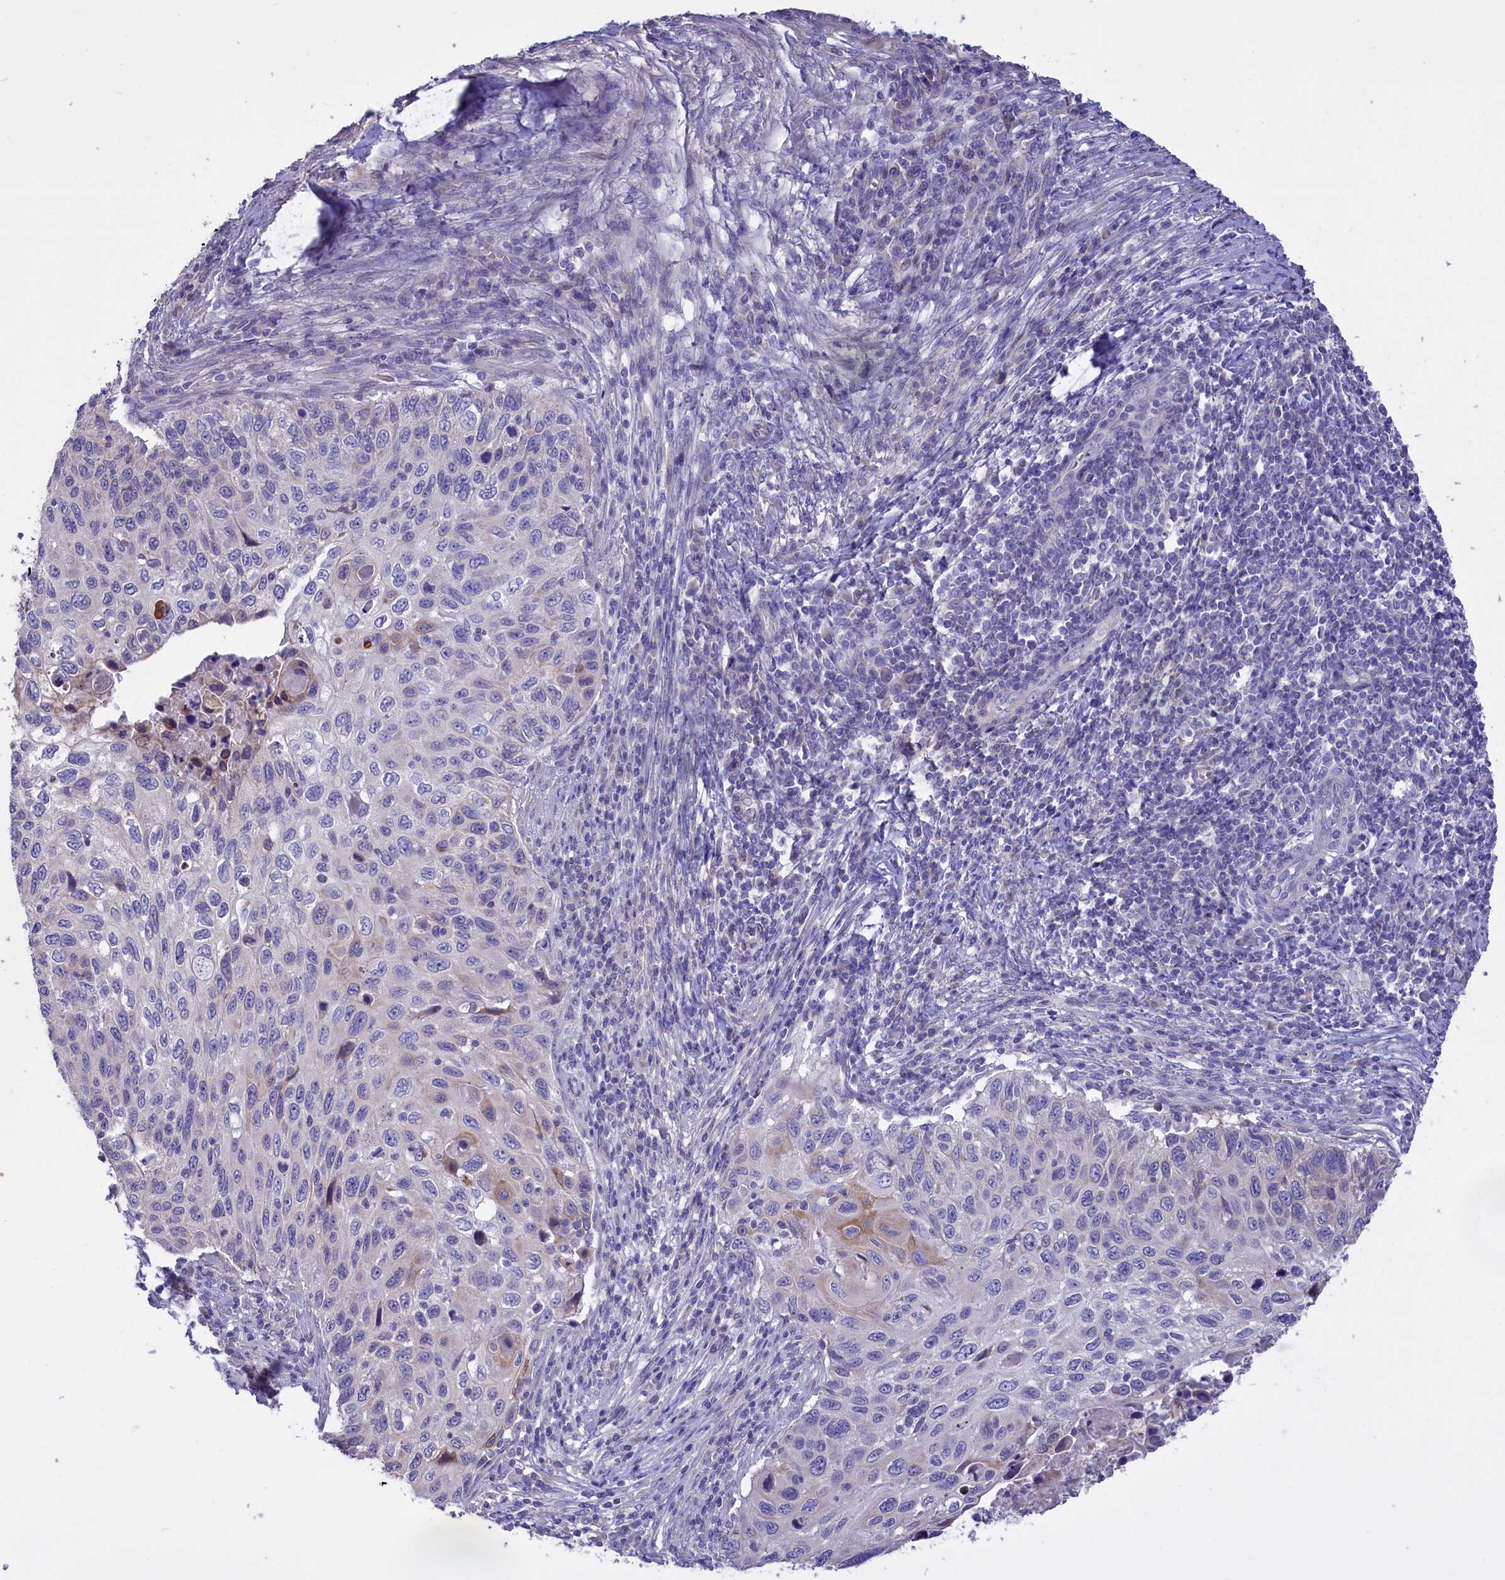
{"staining": {"intensity": "negative", "quantity": "none", "location": "none"}, "tissue": "cervical cancer", "cell_type": "Tumor cells", "image_type": "cancer", "snomed": [{"axis": "morphology", "description": "Squamous cell carcinoma, NOS"}, {"axis": "topography", "description": "Cervix"}], "caption": "An immunohistochemistry histopathology image of cervical cancer (squamous cell carcinoma) is shown. There is no staining in tumor cells of cervical cancer (squamous cell carcinoma). The staining is performed using DAB (3,3'-diaminobenzidine) brown chromogen with nuclei counter-stained in using hematoxylin.", "gene": "CYP2U1", "patient": {"sex": "female", "age": 70}}